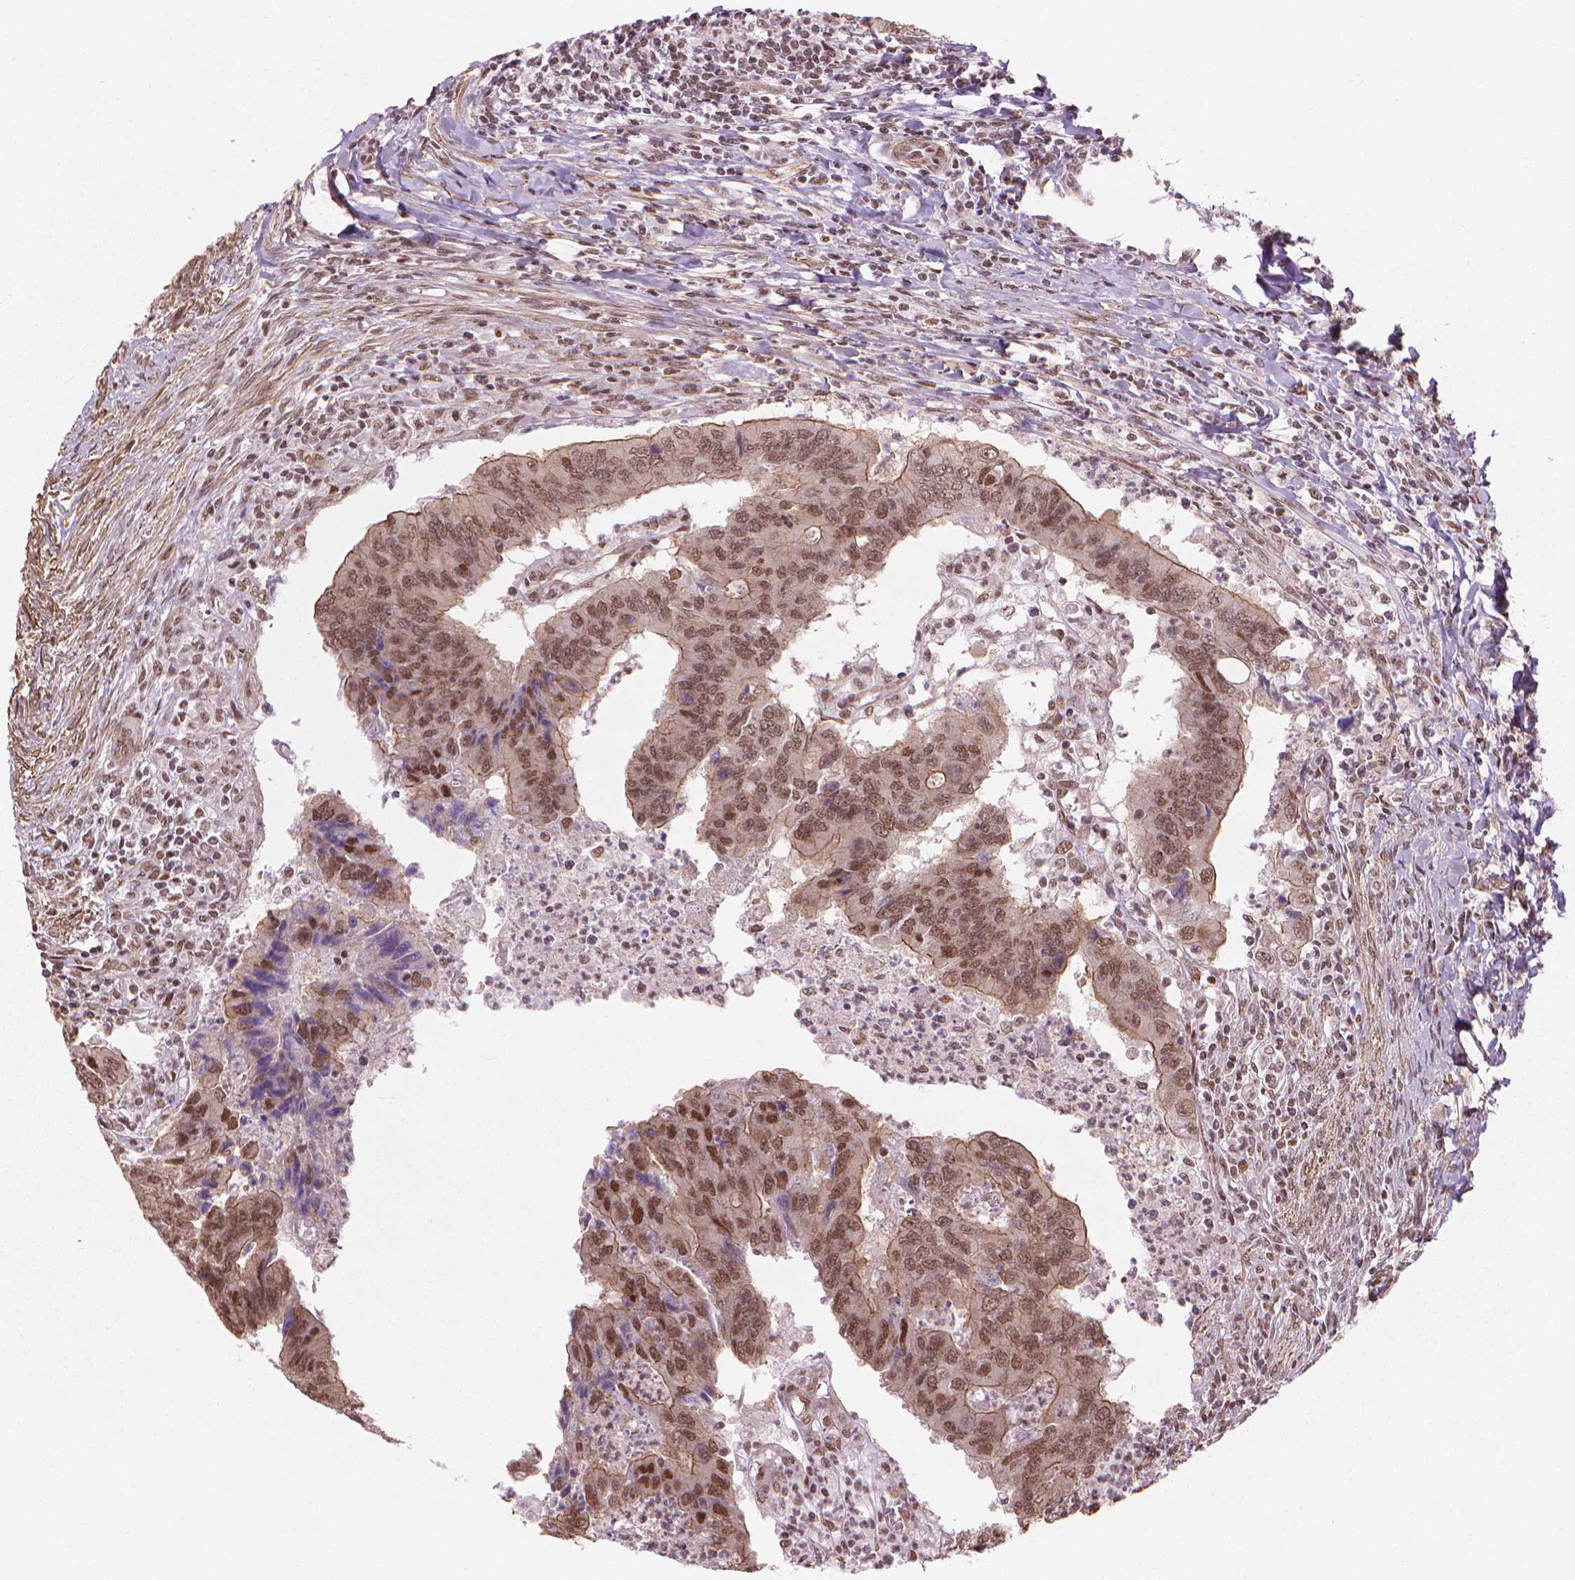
{"staining": {"intensity": "moderate", "quantity": ">75%", "location": "cytoplasmic/membranous,nuclear"}, "tissue": "colorectal cancer", "cell_type": "Tumor cells", "image_type": "cancer", "snomed": [{"axis": "morphology", "description": "Adenocarcinoma, NOS"}, {"axis": "topography", "description": "Colon"}], "caption": "Protein analysis of adenocarcinoma (colorectal) tissue reveals moderate cytoplasmic/membranous and nuclear positivity in approximately >75% of tumor cells.", "gene": "HOXD4", "patient": {"sex": "female", "age": 67}}